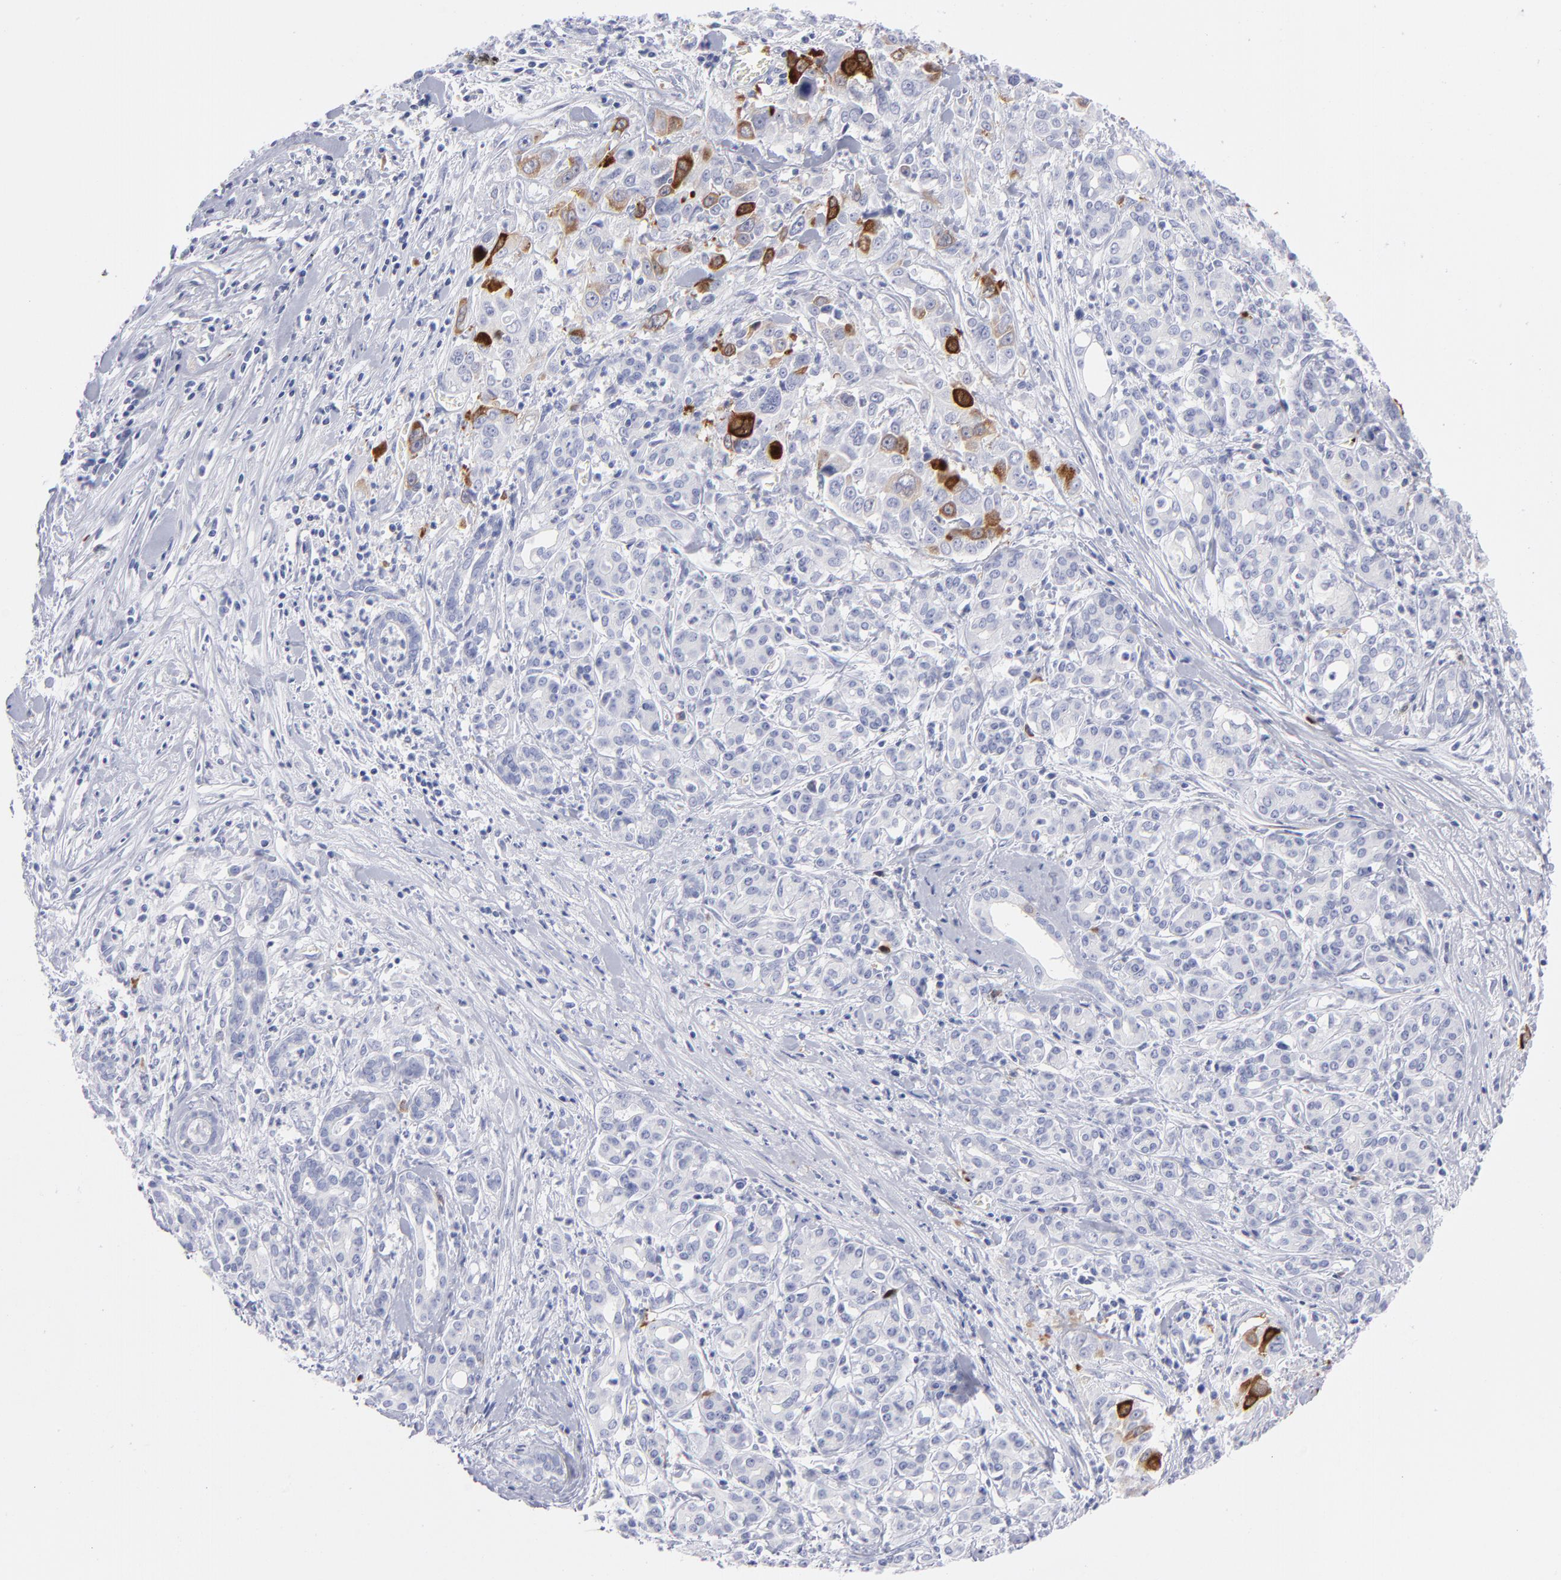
{"staining": {"intensity": "strong", "quantity": "<25%", "location": "cytoplasmic/membranous"}, "tissue": "pancreatic cancer", "cell_type": "Tumor cells", "image_type": "cancer", "snomed": [{"axis": "morphology", "description": "Adenocarcinoma, NOS"}, {"axis": "topography", "description": "Pancreas"}], "caption": "This is a photomicrograph of immunohistochemistry (IHC) staining of pancreatic cancer, which shows strong staining in the cytoplasmic/membranous of tumor cells.", "gene": "CCNB1", "patient": {"sex": "female", "age": 52}}